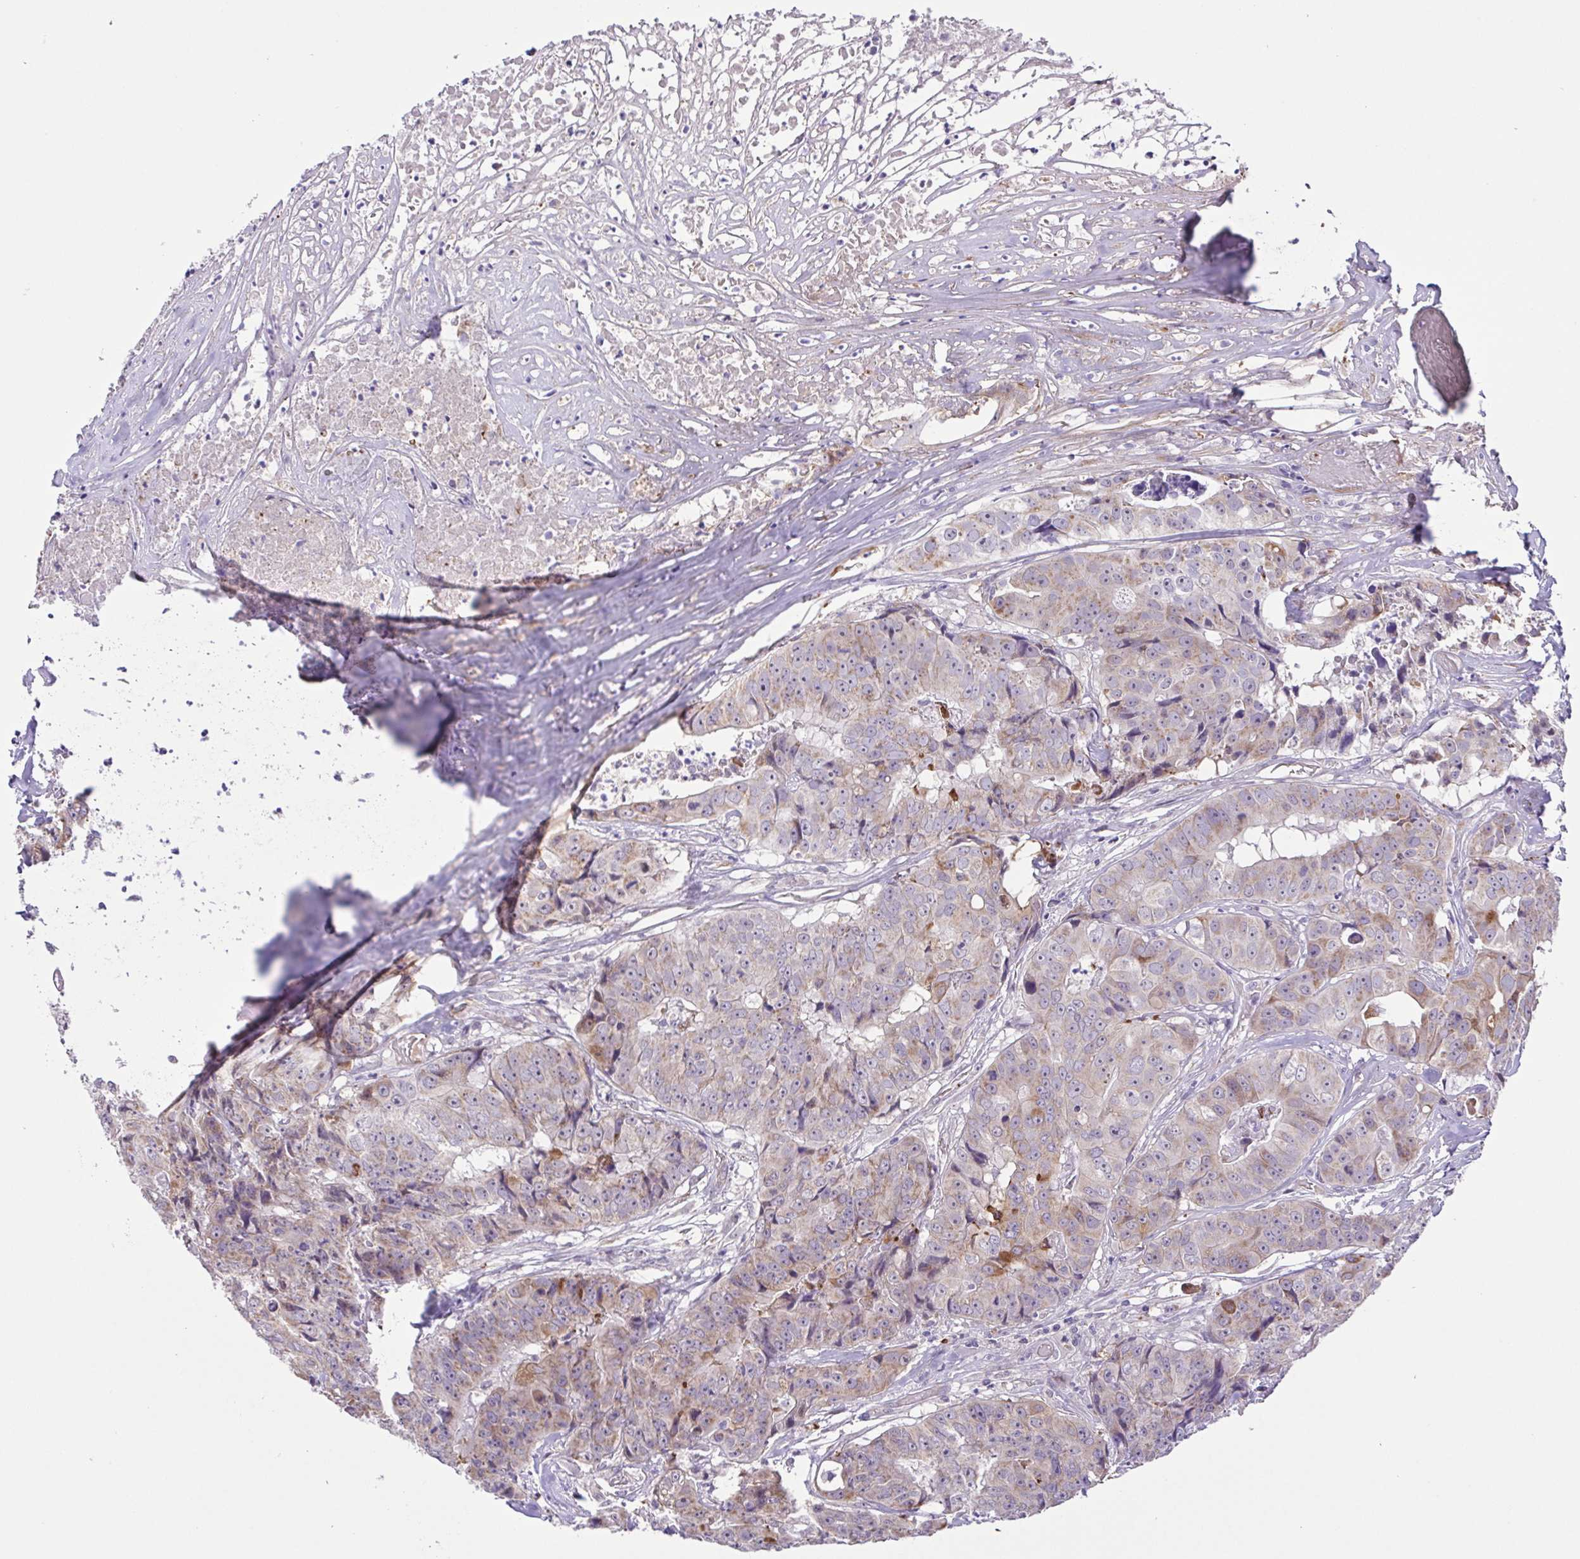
{"staining": {"intensity": "weak", "quantity": "25%-75%", "location": "cytoplasmic/membranous"}, "tissue": "colorectal cancer", "cell_type": "Tumor cells", "image_type": "cancer", "snomed": [{"axis": "morphology", "description": "Adenocarcinoma, NOS"}, {"axis": "topography", "description": "Rectum"}], "caption": "Protein expression analysis of colorectal cancer (adenocarcinoma) exhibits weak cytoplasmic/membranous positivity in approximately 25%-75% of tumor cells.", "gene": "DCLK2", "patient": {"sex": "female", "age": 62}}